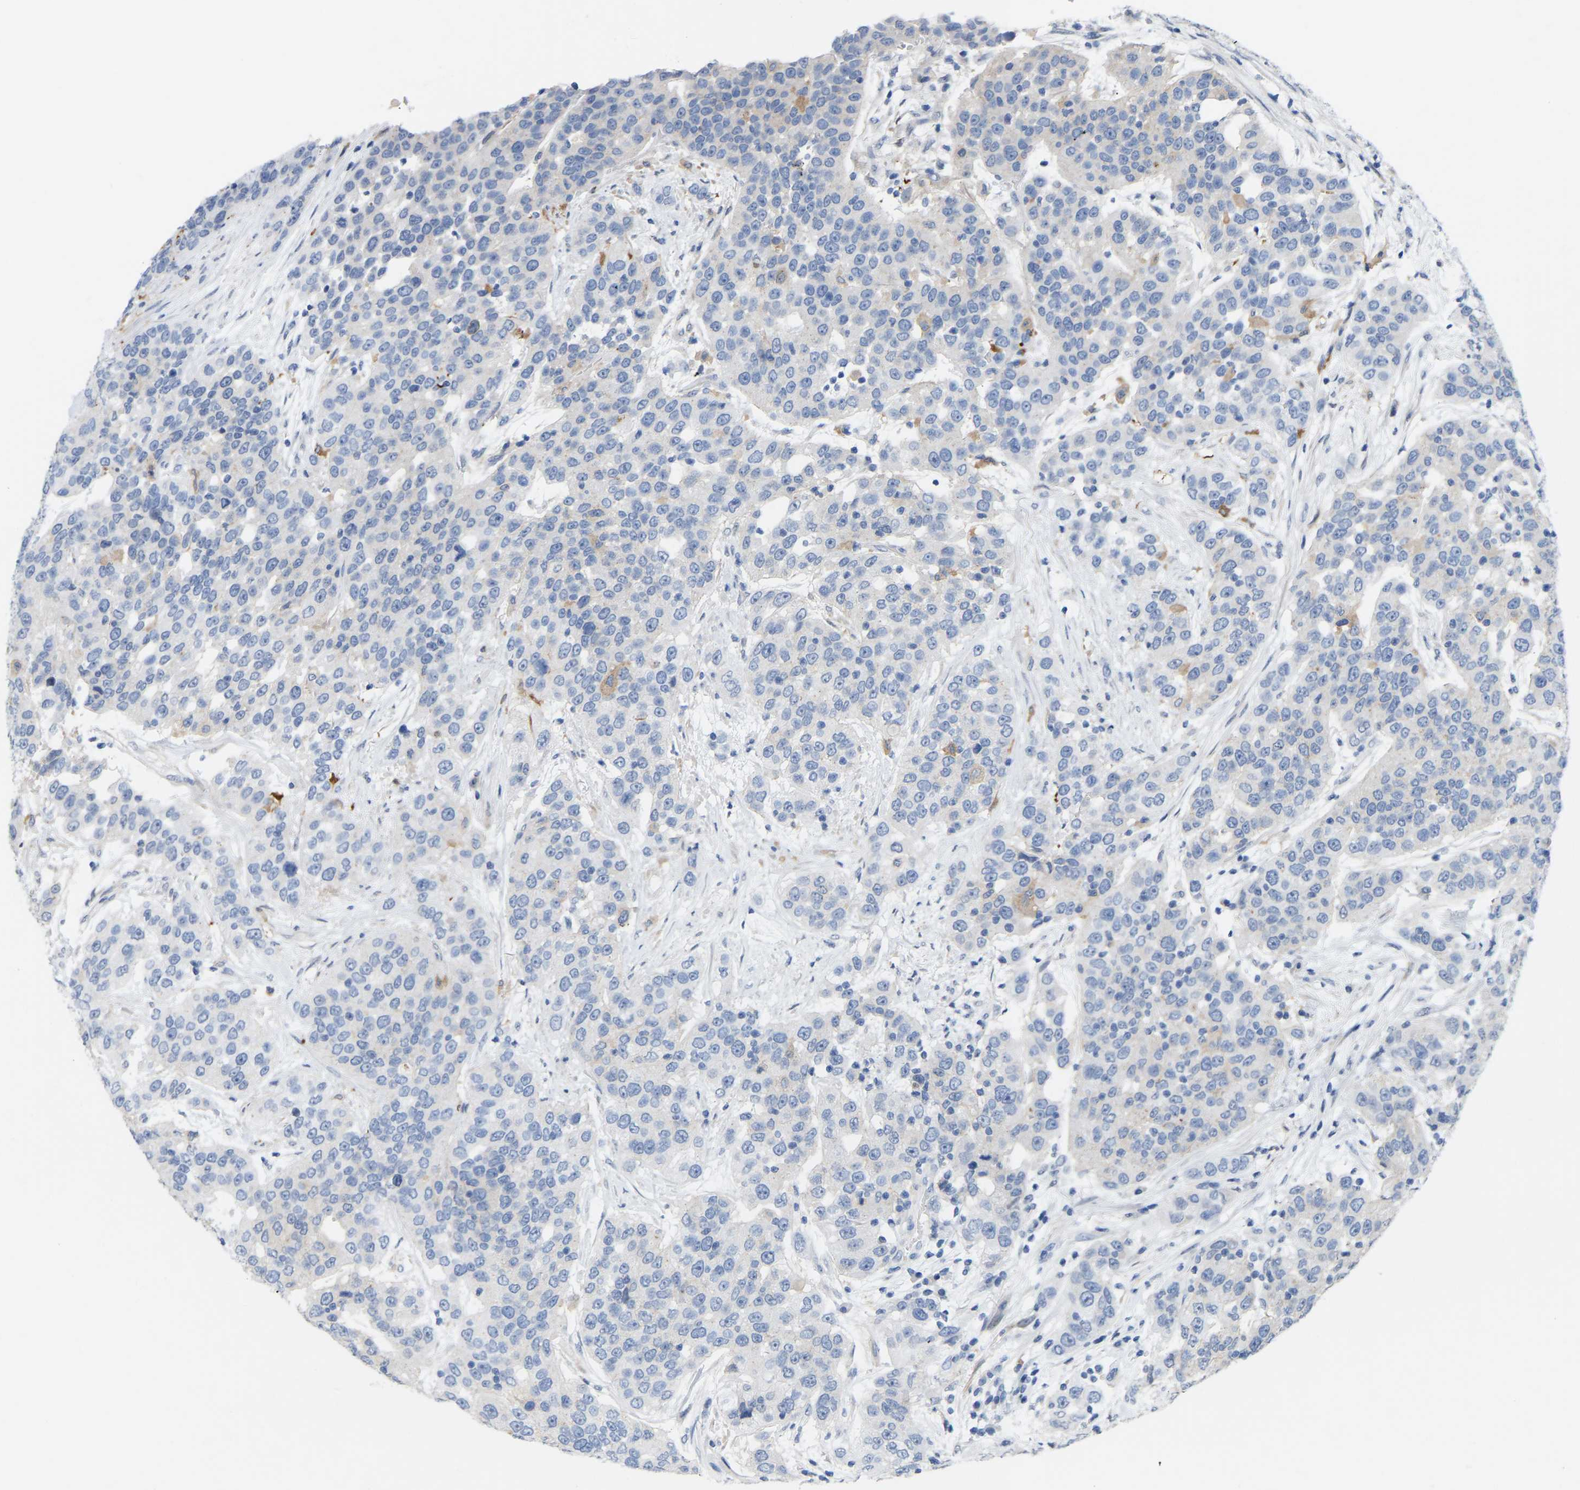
{"staining": {"intensity": "negative", "quantity": "none", "location": "none"}, "tissue": "urothelial cancer", "cell_type": "Tumor cells", "image_type": "cancer", "snomed": [{"axis": "morphology", "description": "Urothelial carcinoma, High grade"}, {"axis": "topography", "description": "Urinary bladder"}], "caption": "This is an immunohistochemistry photomicrograph of human urothelial cancer. There is no positivity in tumor cells.", "gene": "ABTB2", "patient": {"sex": "female", "age": 80}}